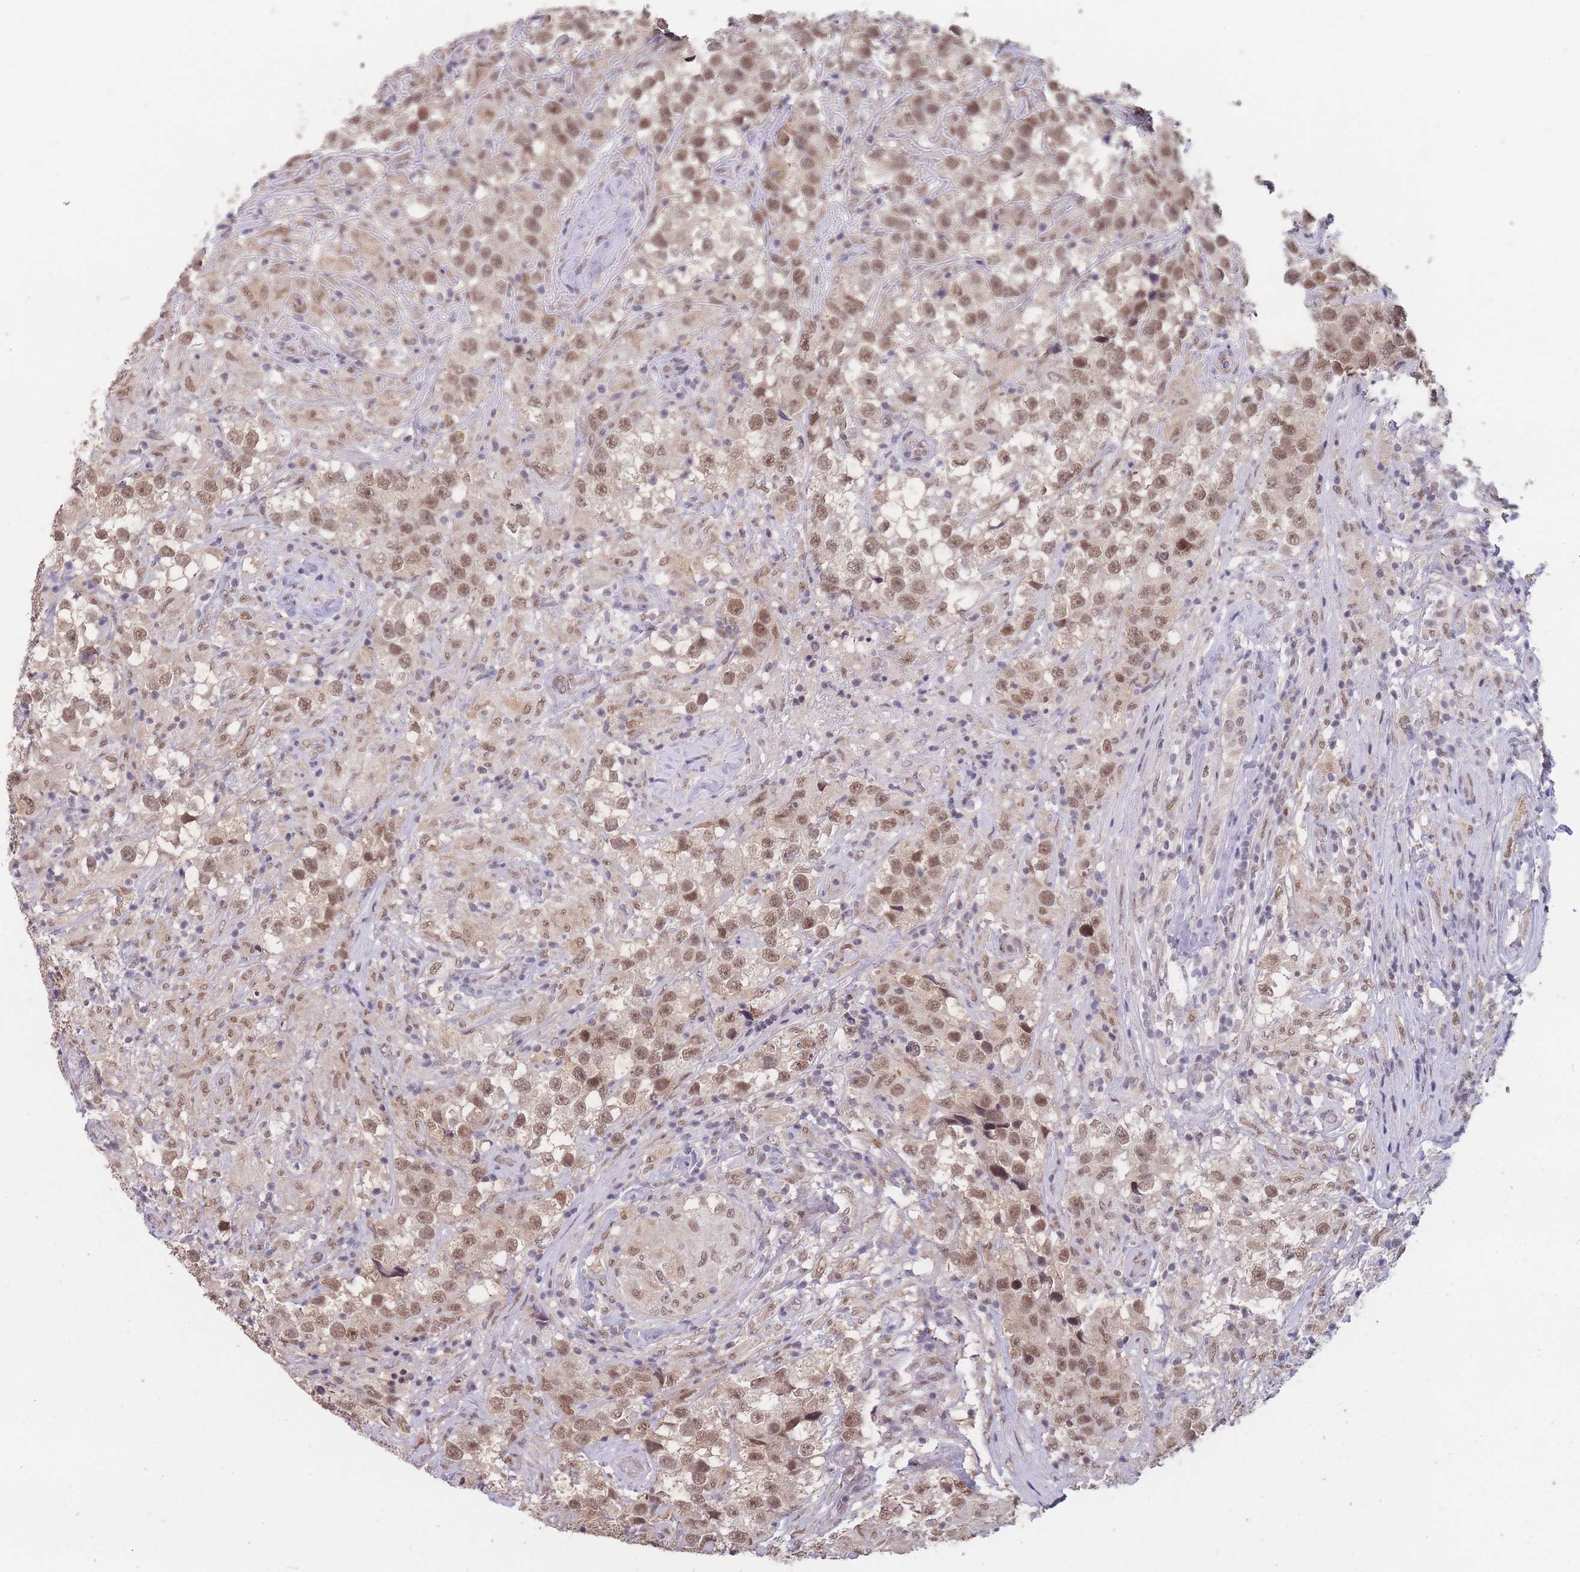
{"staining": {"intensity": "moderate", "quantity": ">75%", "location": "nuclear"}, "tissue": "testis cancer", "cell_type": "Tumor cells", "image_type": "cancer", "snomed": [{"axis": "morphology", "description": "Seminoma, NOS"}, {"axis": "topography", "description": "Testis"}], "caption": "Brown immunohistochemical staining in human testis seminoma displays moderate nuclear positivity in about >75% of tumor cells.", "gene": "SNRPA1", "patient": {"sex": "male", "age": 46}}